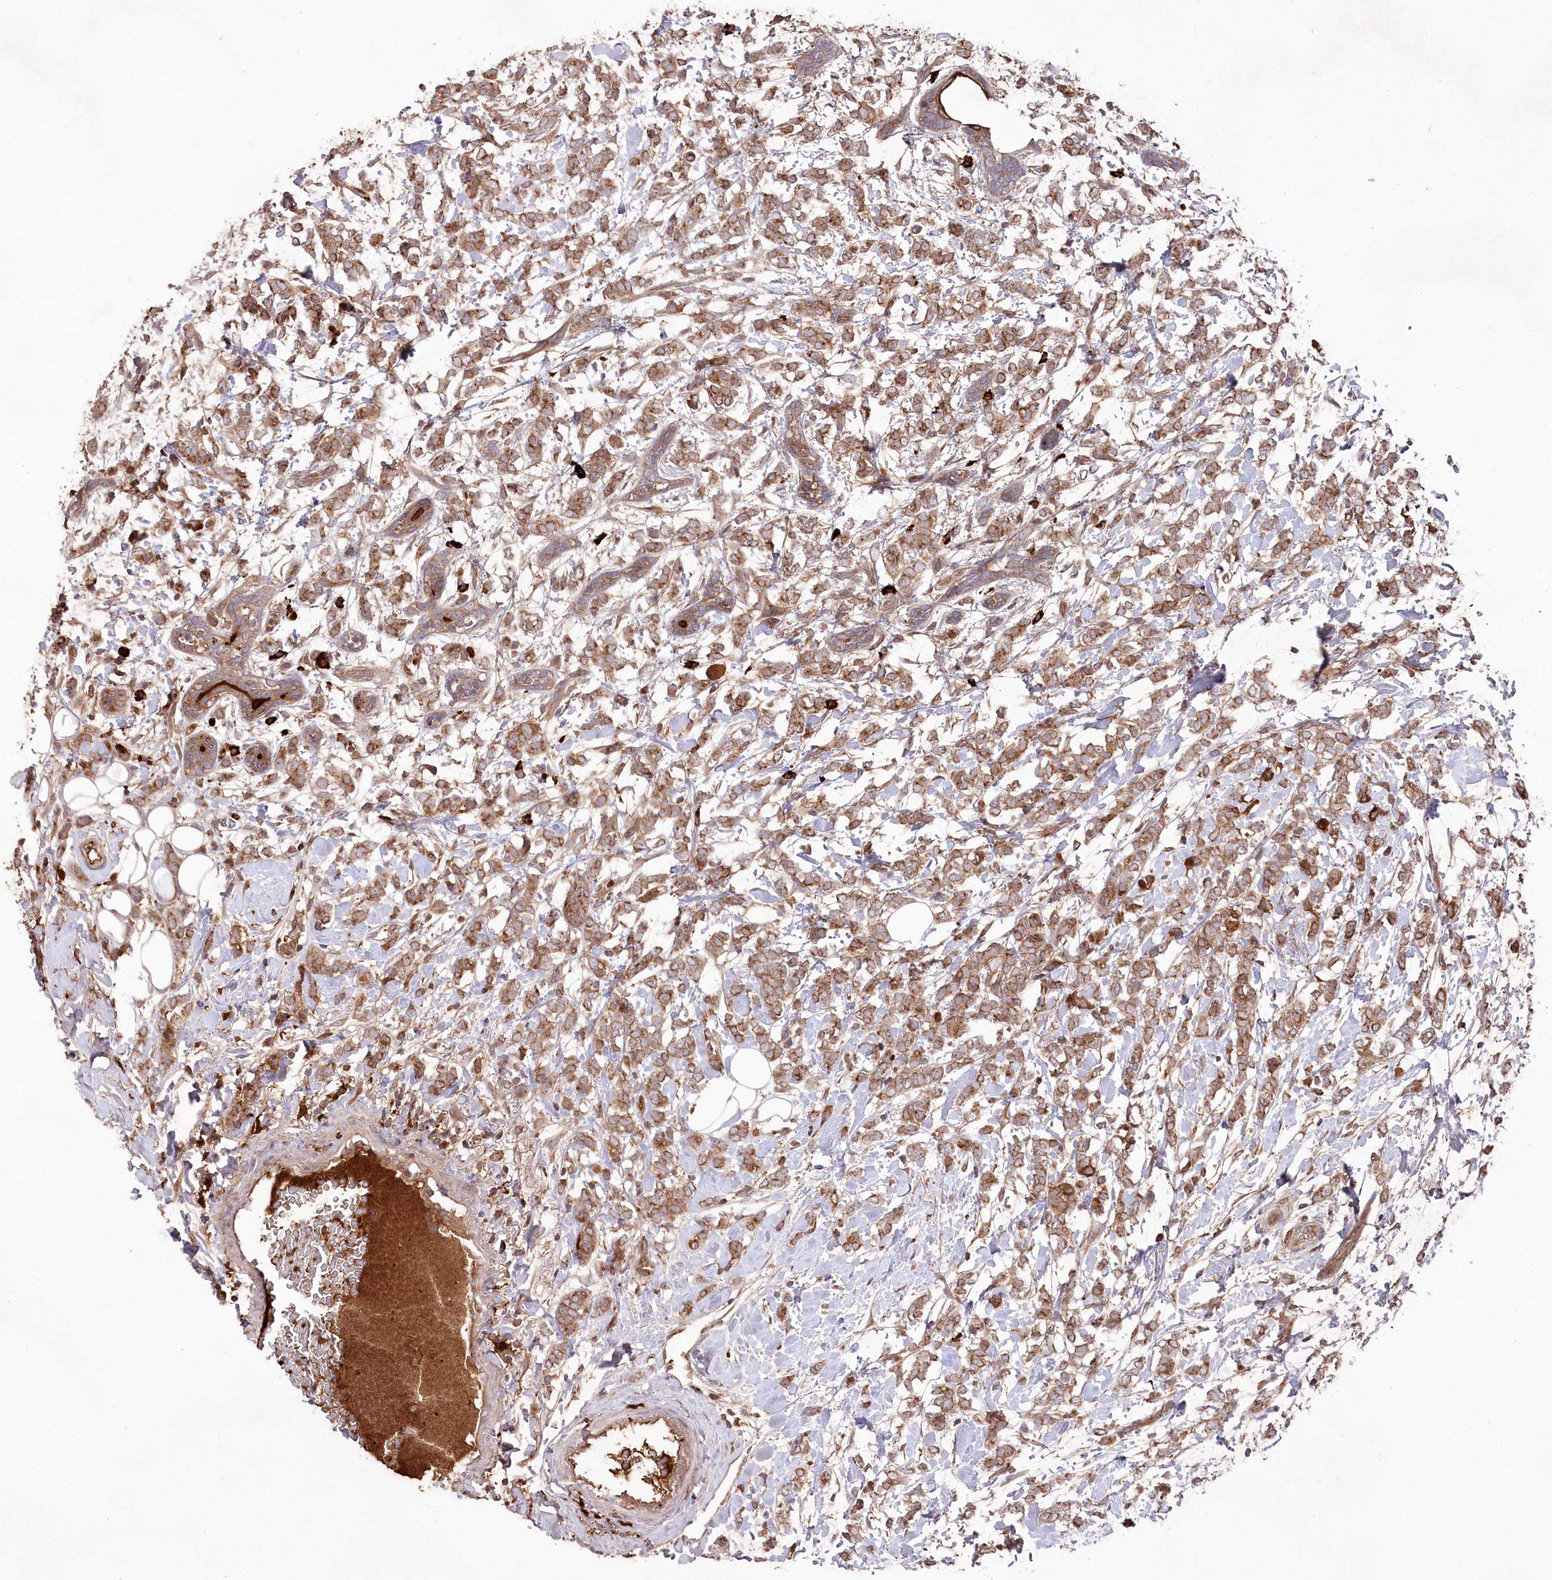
{"staining": {"intensity": "moderate", "quantity": ">75%", "location": "cytoplasmic/membranous"}, "tissue": "breast cancer", "cell_type": "Tumor cells", "image_type": "cancer", "snomed": [{"axis": "morphology", "description": "Normal tissue, NOS"}, {"axis": "morphology", "description": "Lobular carcinoma"}, {"axis": "topography", "description": "Breast"}], "caption": "Breast cancer was stained to show a protein in brown. There is medium levels of moderate cytoplasmic/membranous expression in about >75% of tumor cells.", "gene": "PPP1R21", "patient": {"sex": "female", "age": 47}}